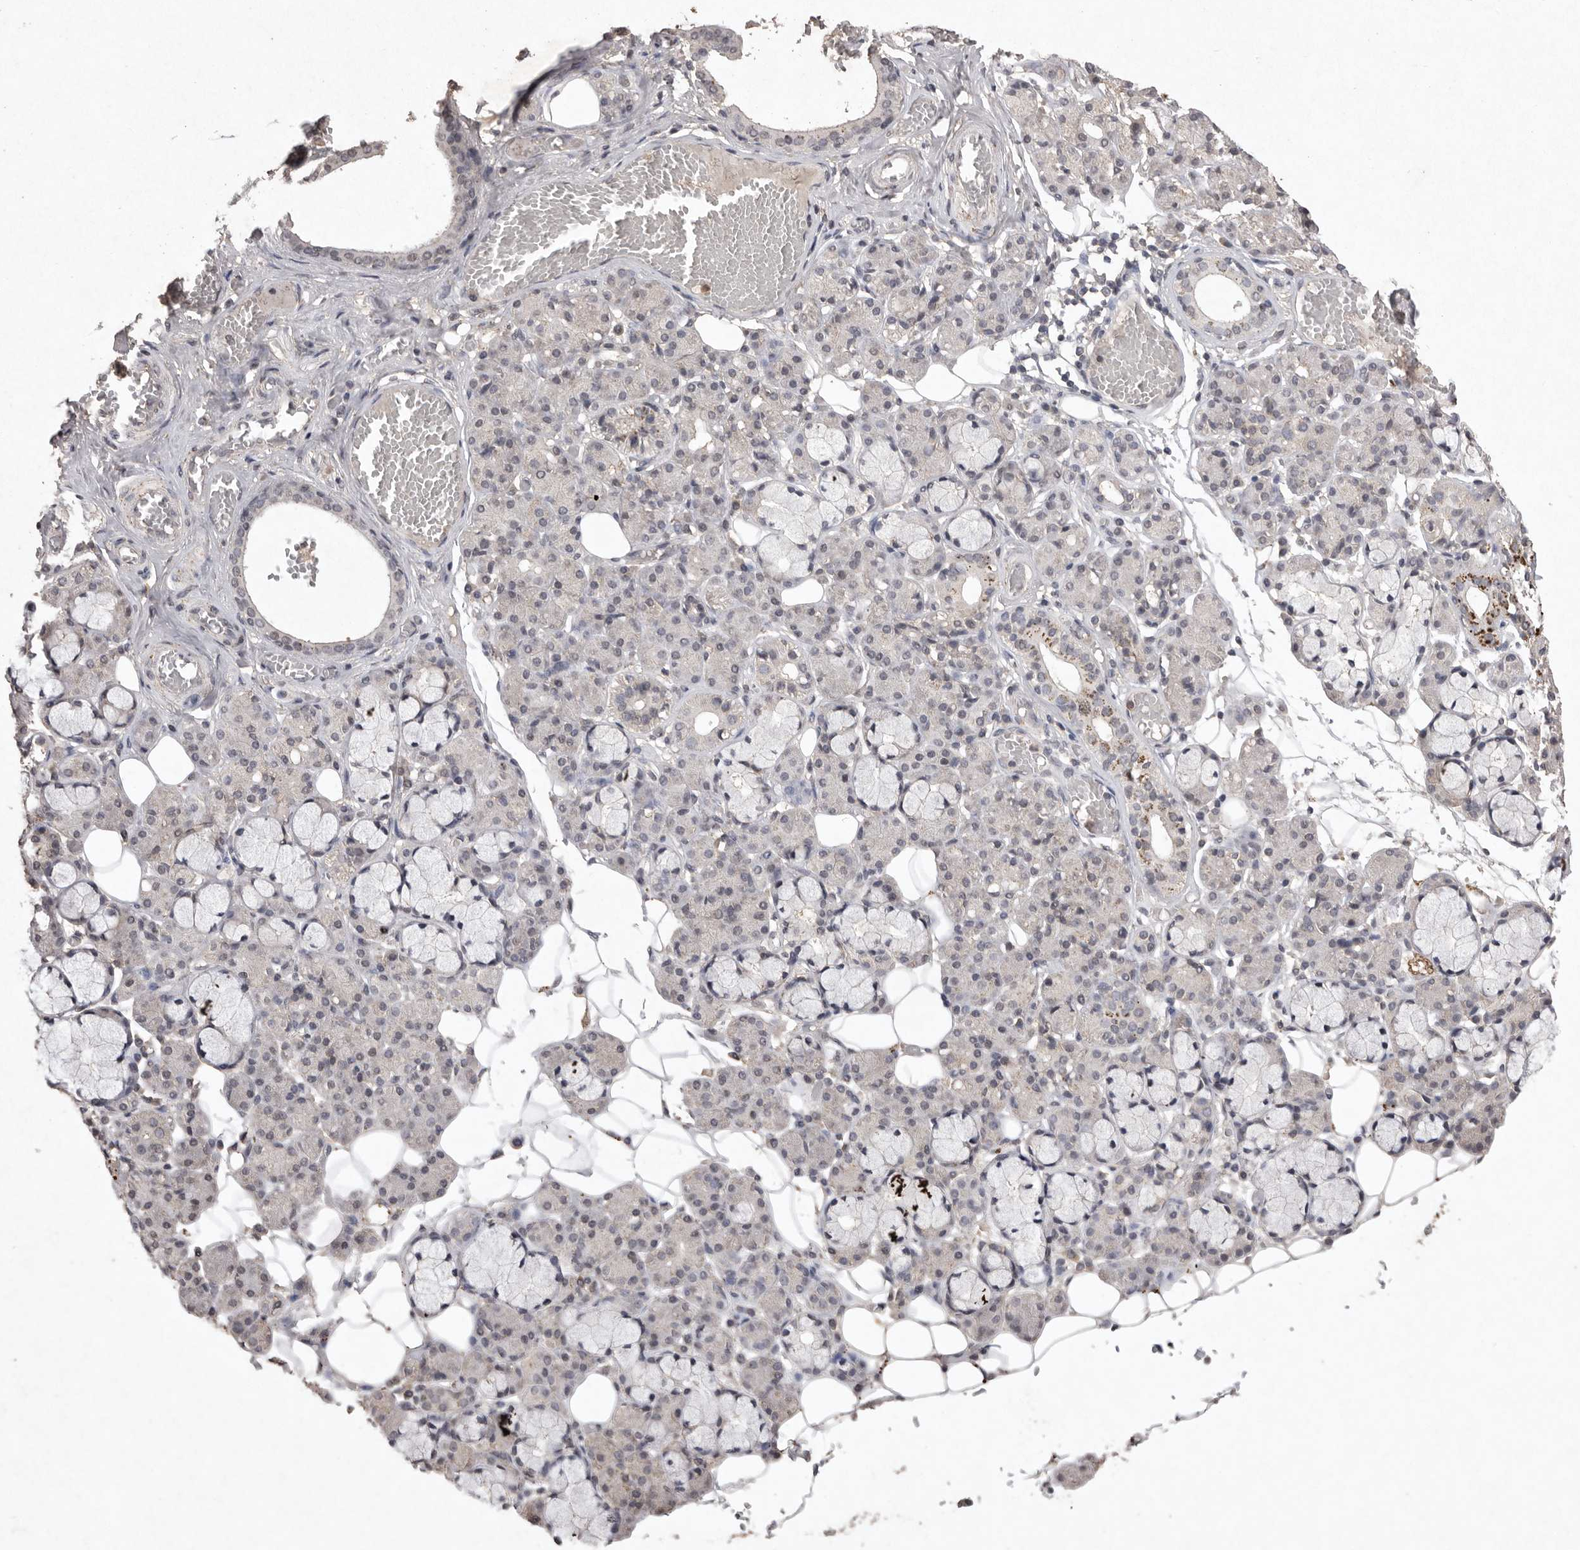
{"staining": {"intensity": "moderate", "quantity": "<25%", "location": "cytoplasmic/membranous"}, "tissue": "salivary gland", "cell_type": "Glandular cells", "image_type": "normal", "snomed": [{"axis": "morphology", "description": "Normal tissue, NOS"}, {"axis": "topography", "description": "Salivary gland"}], "caption": "Immunohistochemical staining of benign salivary gland displays moderate cytoplasmic/membranous protein staining in approximately <25% of glandular cells. (Stains: DAB (3,3'-diaminobenzidine) in brown, nuclei in blue, Microscopy: brightfield microscopy at high magnification).", "gene": "APLNR", "patient": {"sex": "male", "age": 63}}